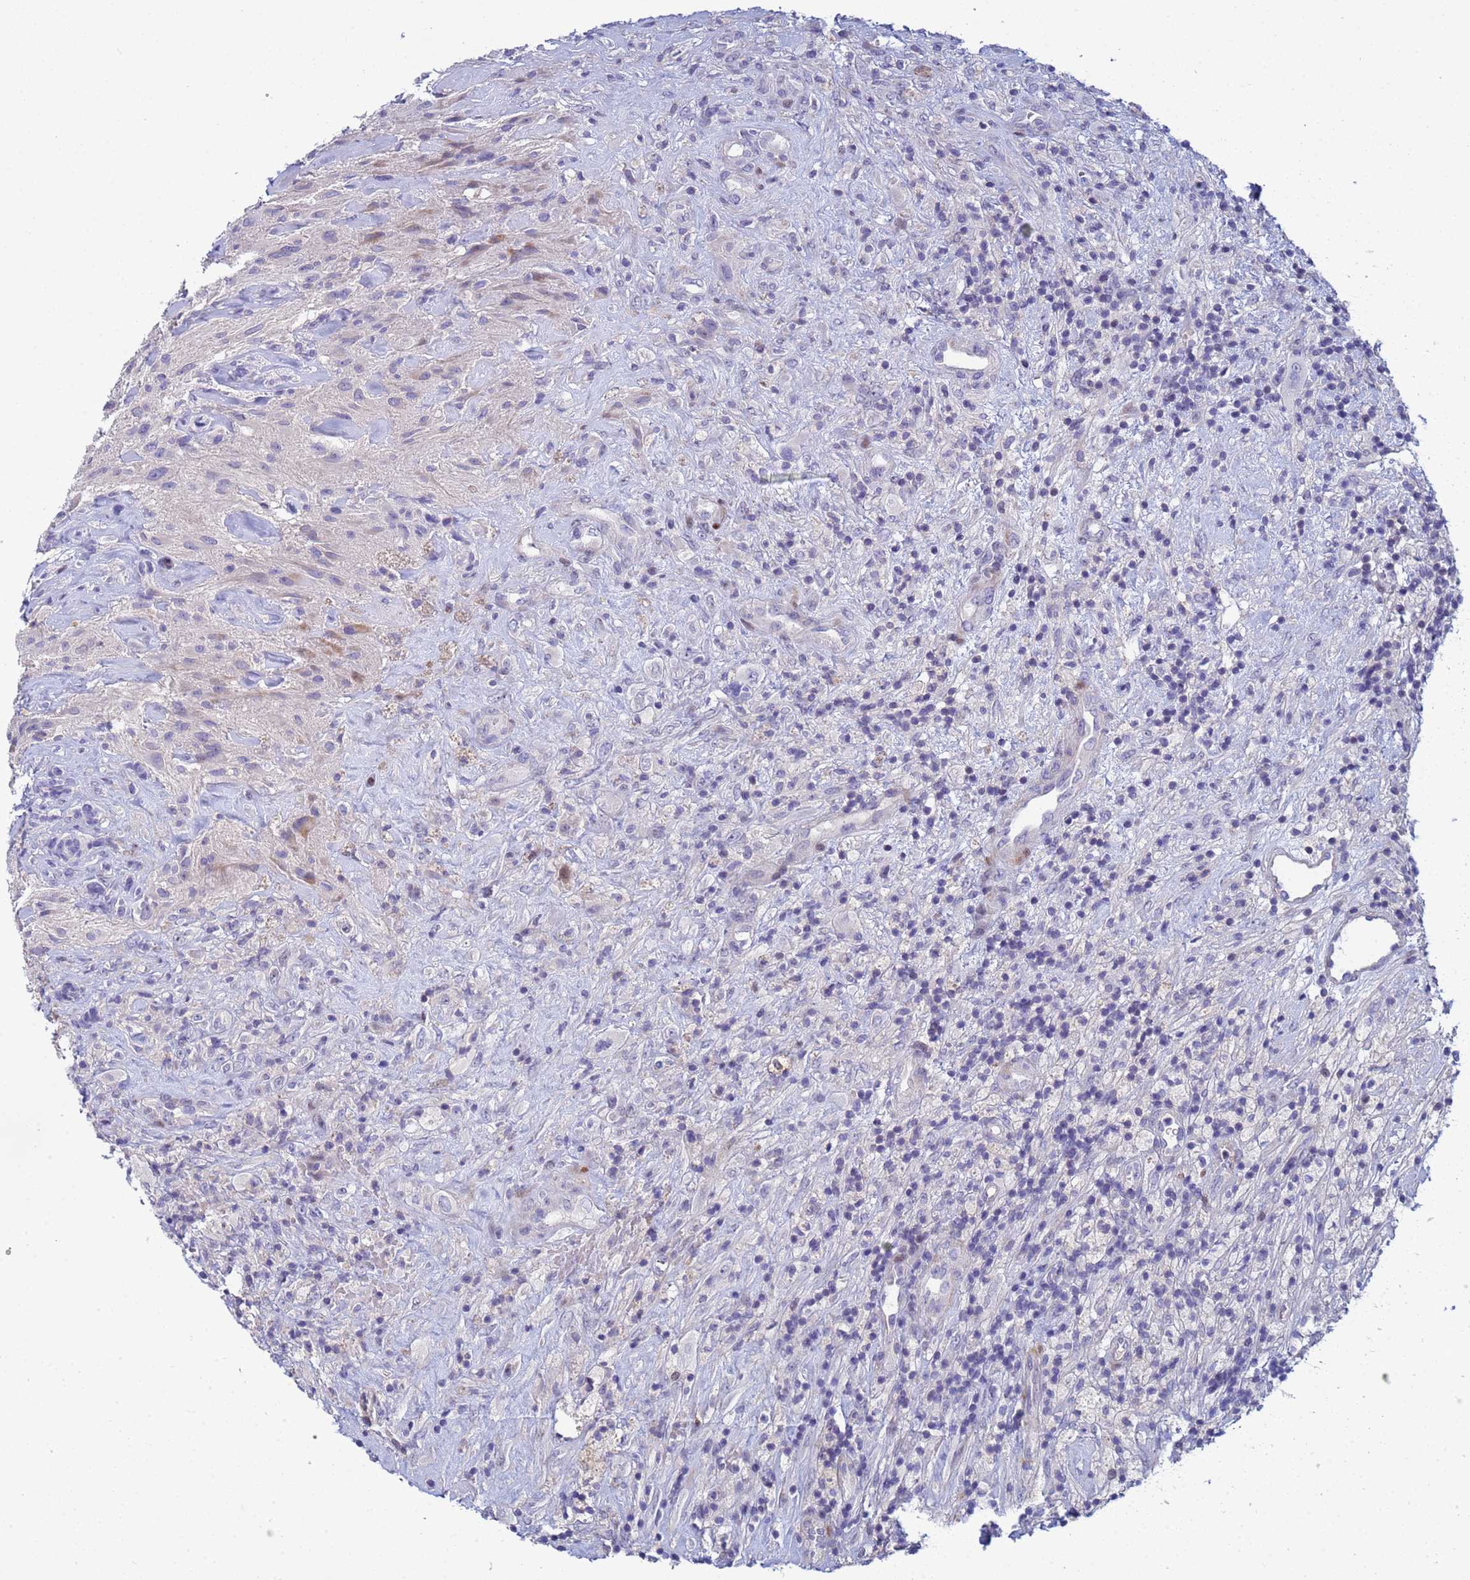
{"staining": {"intensity": "negative", "quantity": "none", "location": "none"}, "tissue": "glioma", "cell_type": "Tumor cells", "image_type": "cancer", "snomed": [{"axis": "morphology", "description": "Glioma, malignant, High grade"}, {"axis": "topography", "description": "Brain"}], "caption": "Tumor cells are negative for protein expression in human malignant high-grade glioma.", "gene": "PPP6R1", "patient": {"sex": "male", "age": 69}}